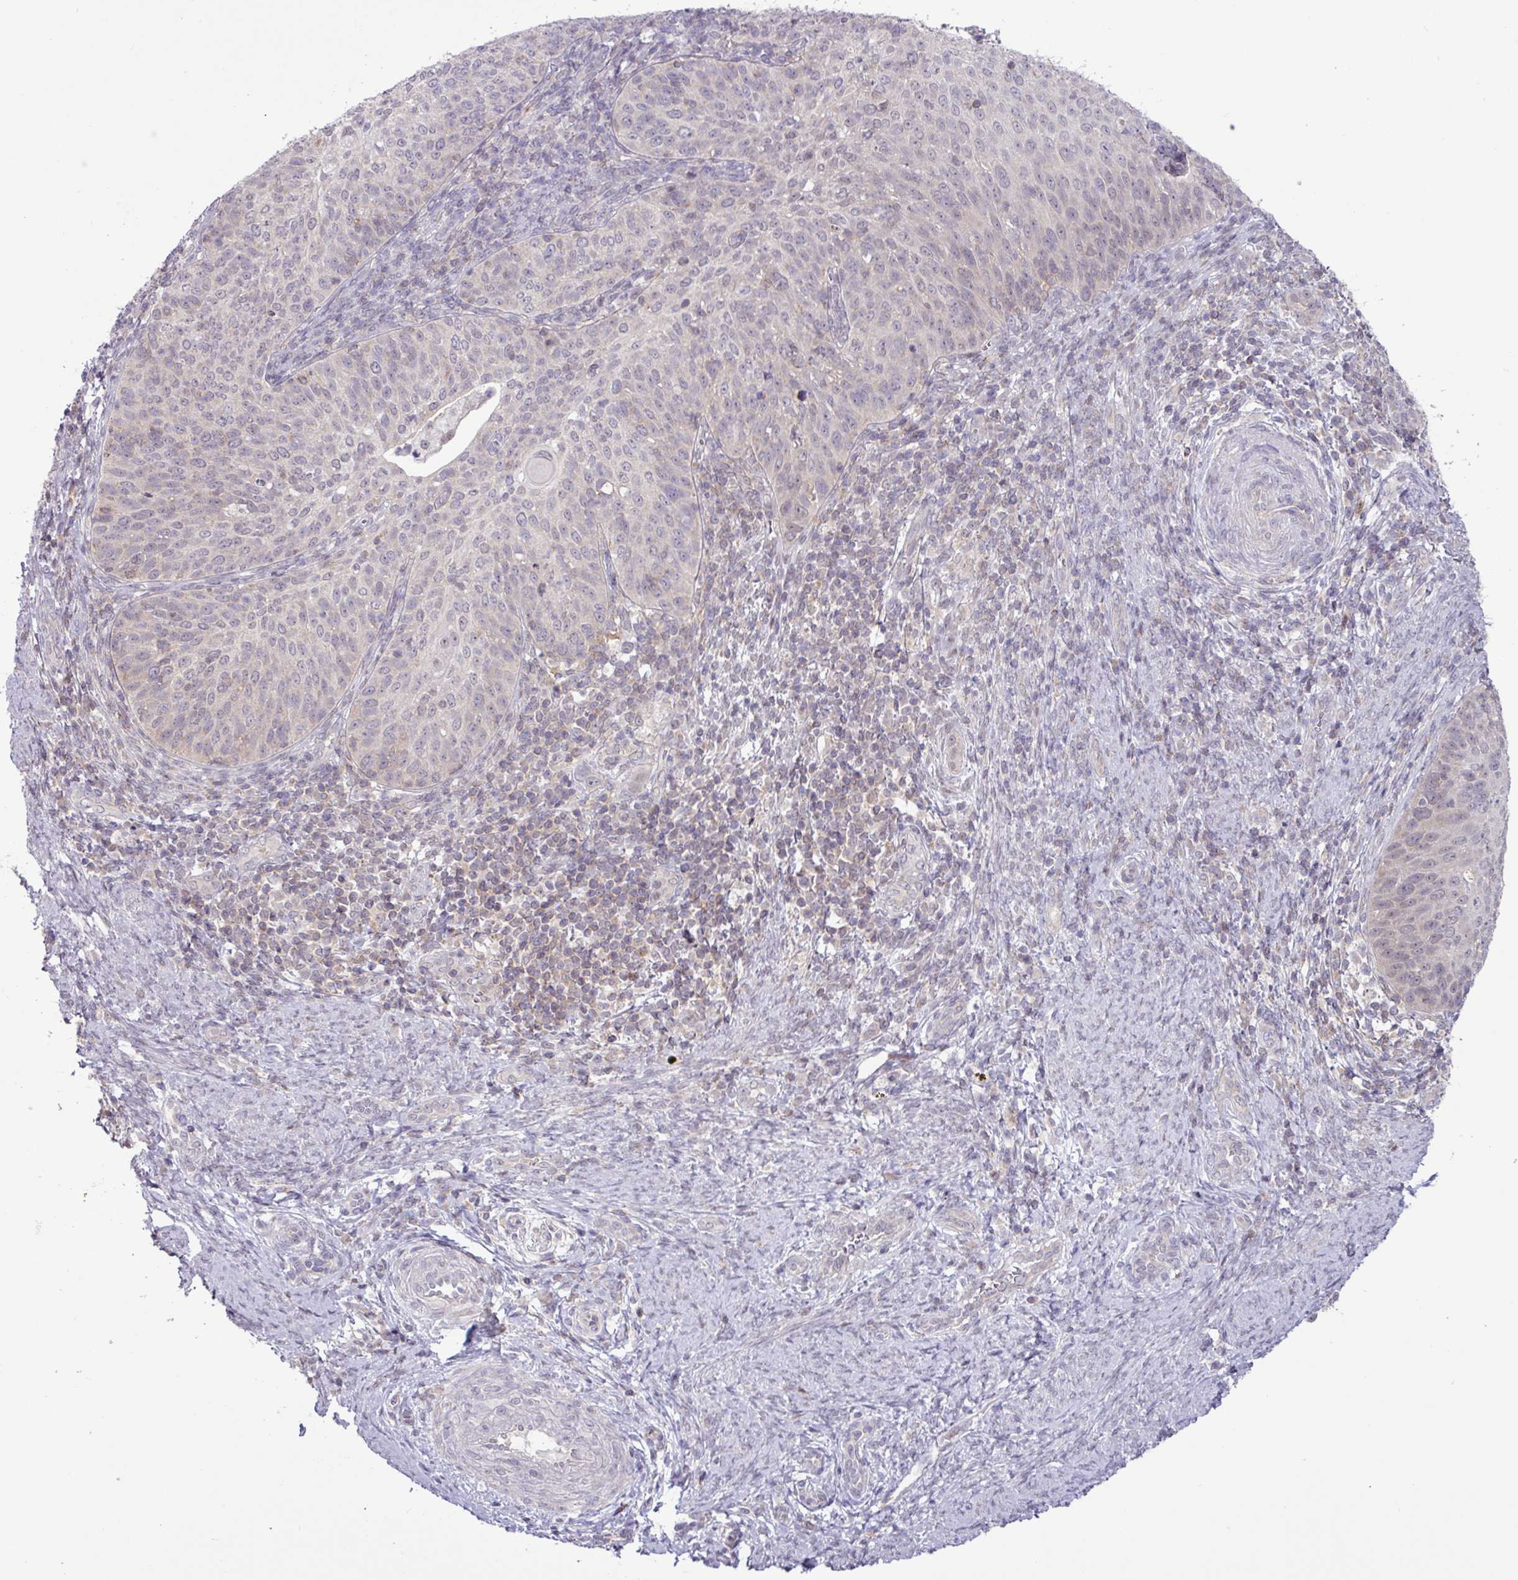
{"staining": {"intensity": "negative", "quantity": "none", "location": "none"}, "tissue": "cervical cancer", "cell_type": "Tumor cells", "image_type": "cancer", "snomed": [{"axis": "morphology", "description": "Squamous cell carcinoma, NOS"}, {"axis": "topography", "description": "Cervix"}], "caption": "The micrograph shows no significant expression in tumor cells of squamous cell carcinoma (cervical).", "gene": "RTL3", "patient": {"sex": "female", "age": 30}}